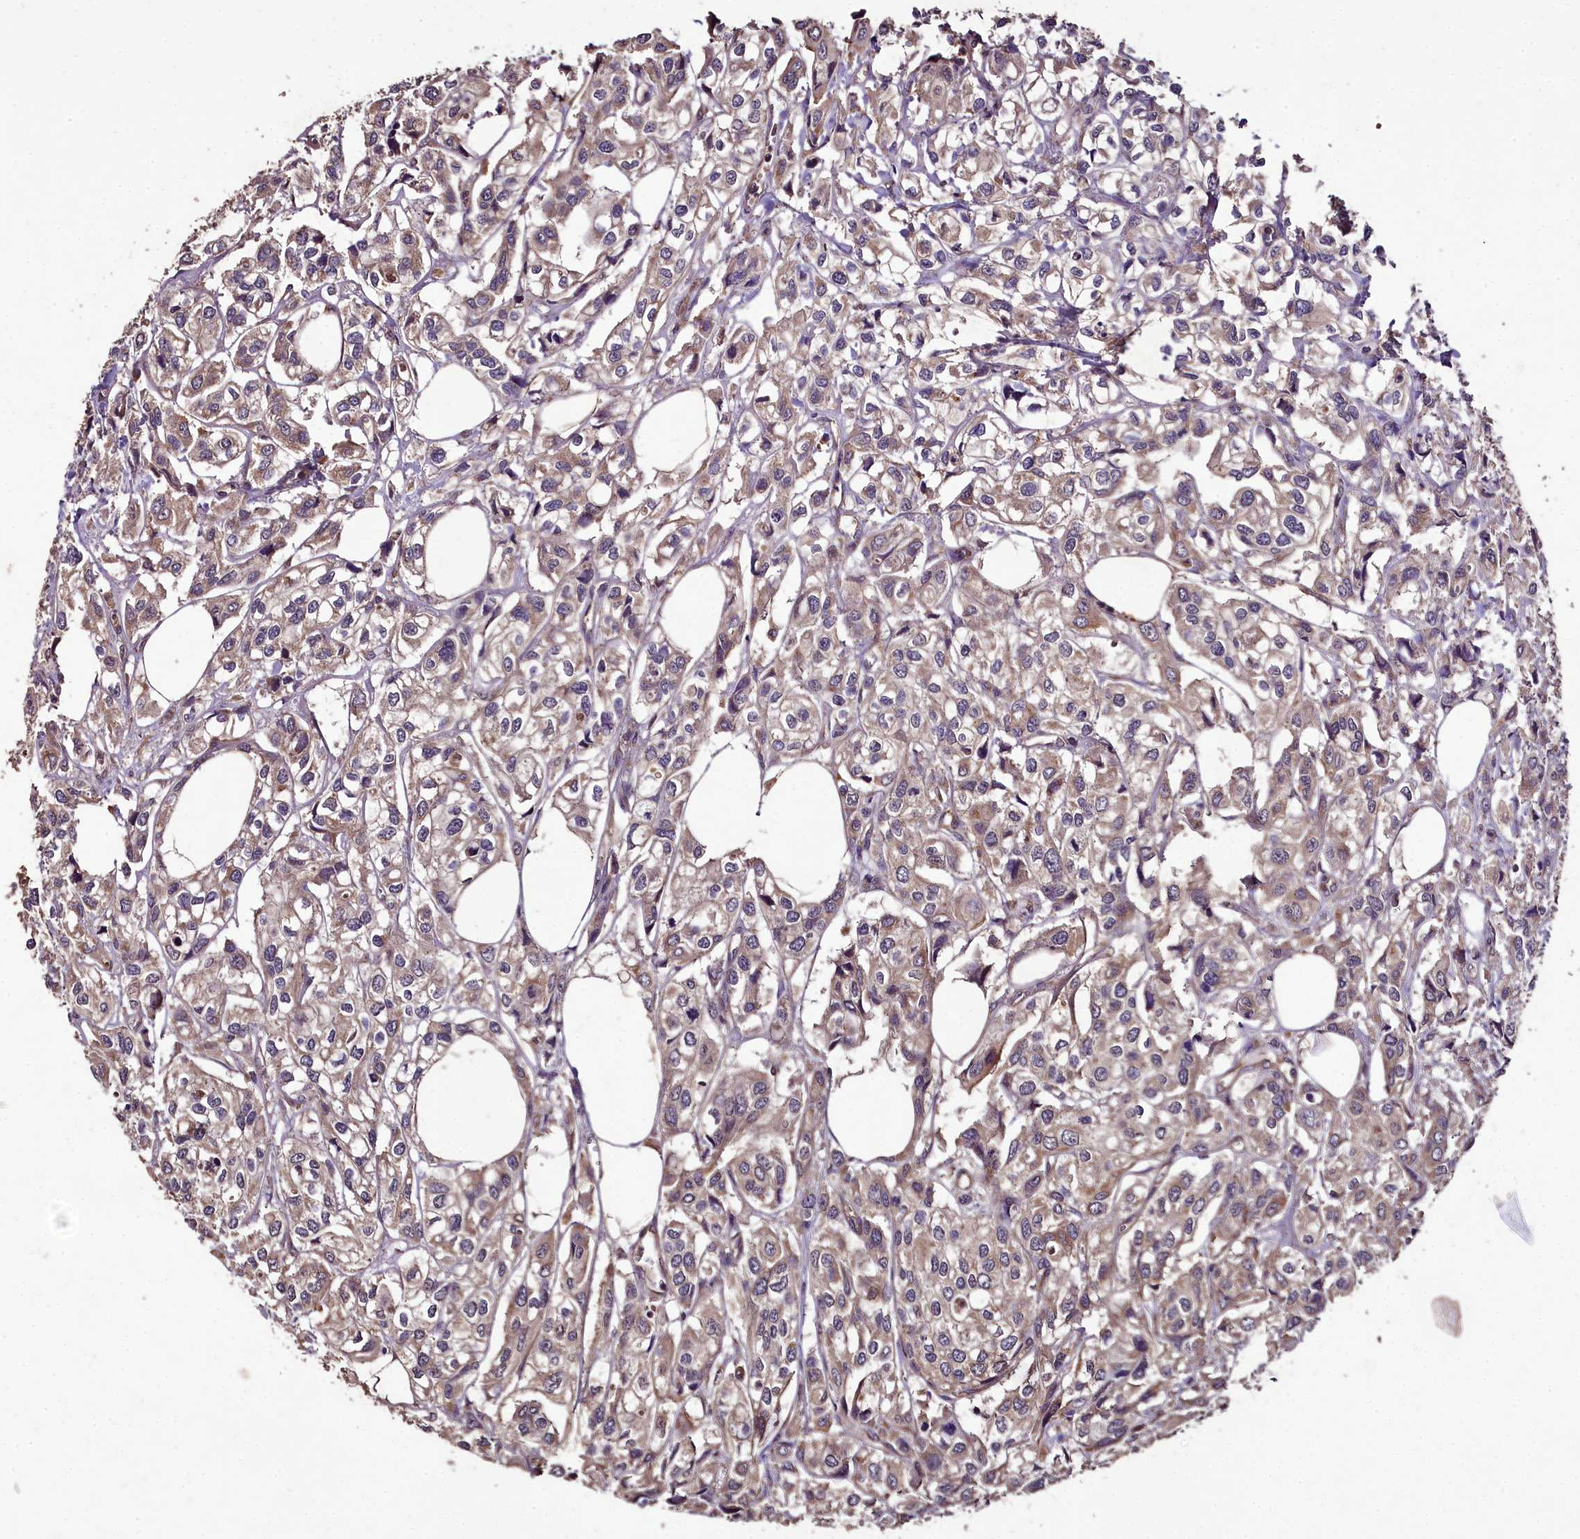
{"staining": {"intensity": "weak", "quantity": ">75%", "location": "cytoplasmic/membranous"}, "tissue": "urothelial cancer", "cell_type": "Tumor cells", "image_type": "cancer", "snomed": [{"axis": "morphology", "description": "Urothelial carcinoma, High grade"}, {"axis": "topography", "description": "Urinary bladder"}], "caption": "Protein analysis of urothelial cancer tissue exhibits weak cytoplasmic/membranous staining in approximately >75% of tumor cells. (brown staining indicates protein expression, while blue staining denotes nuclei).", "gene": "TTLL10", "patient": {"sex": "male", "age": 67}}